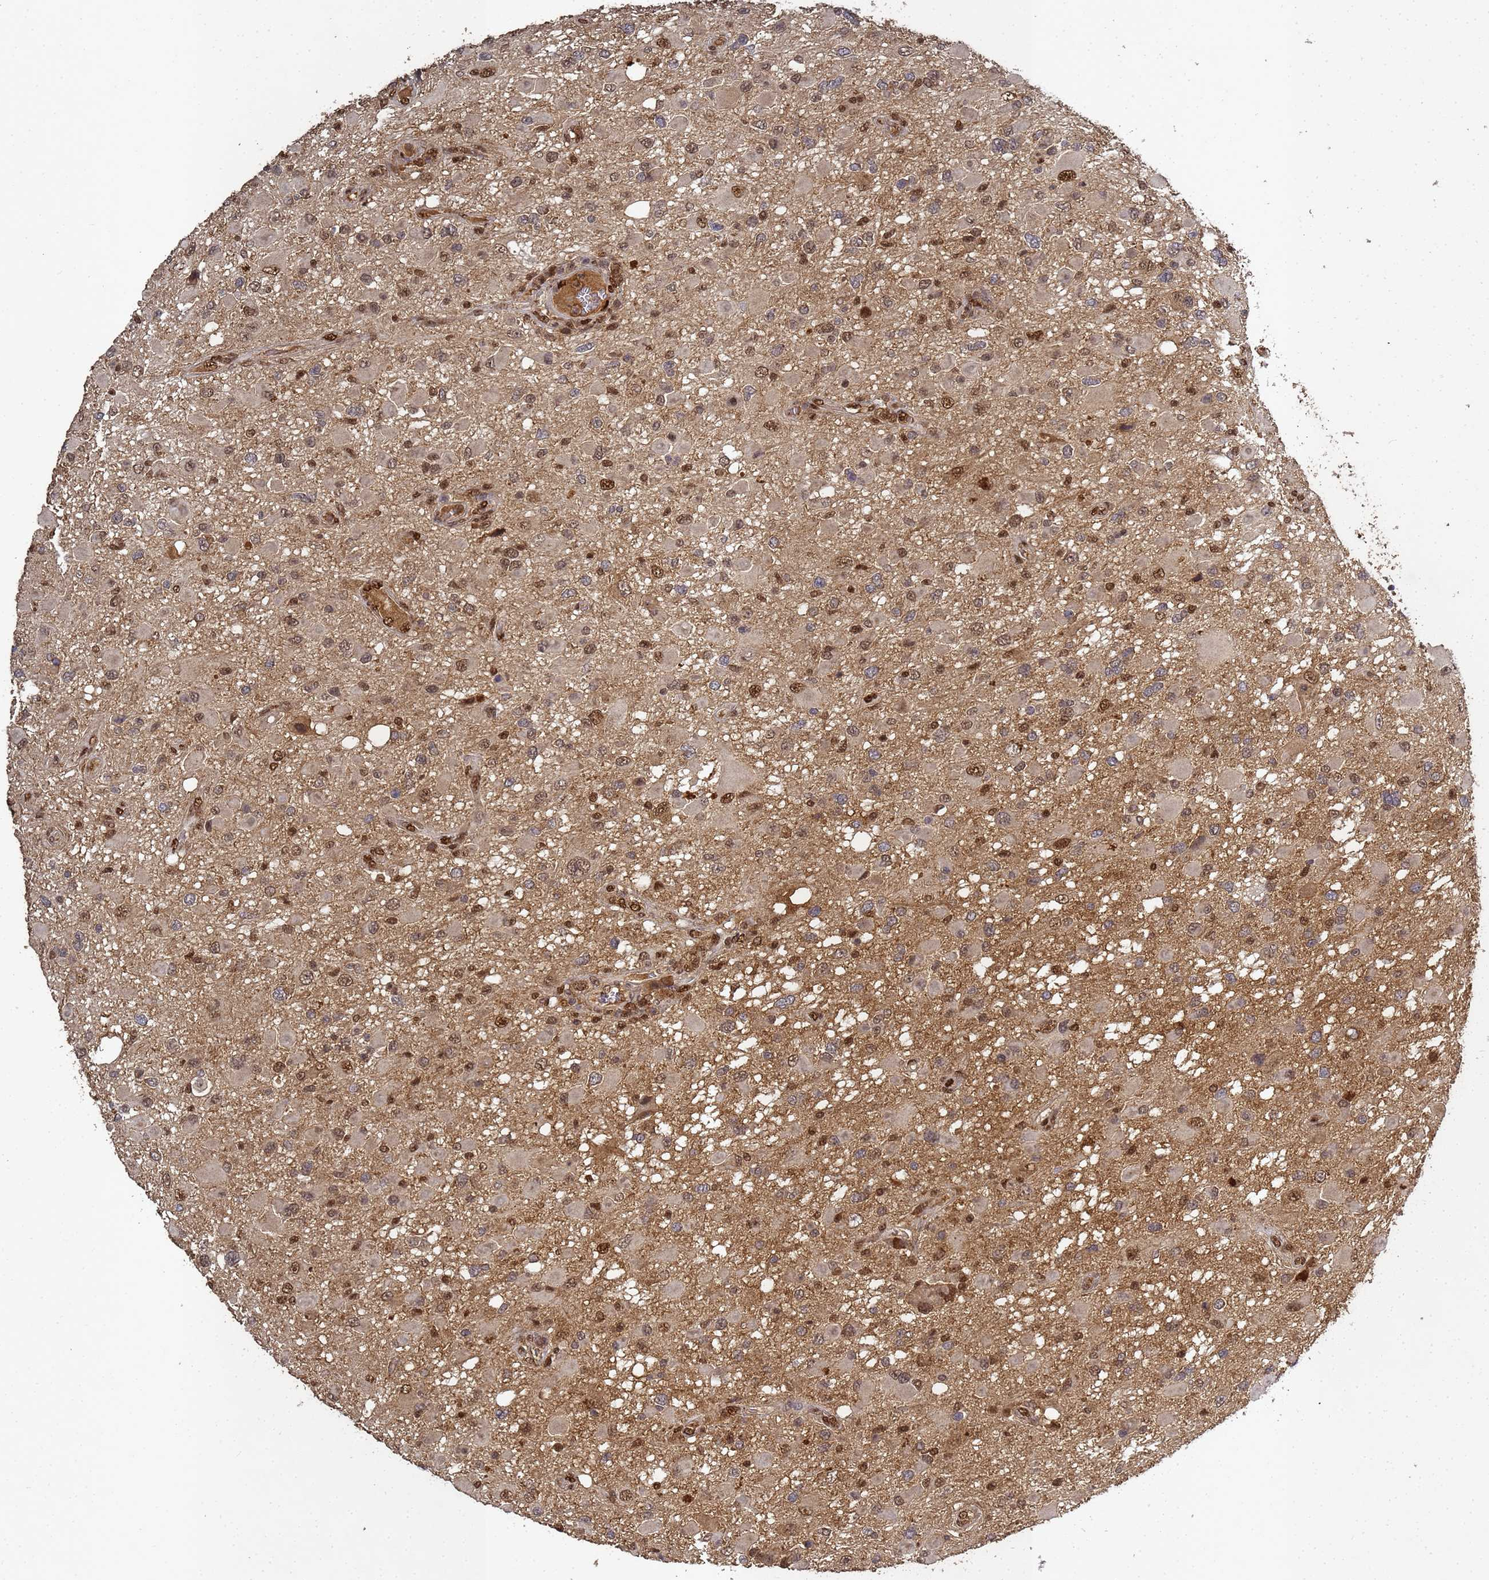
{"staining": {"intensity": "moderate", "quantity": "25%-75%", "location": "cytoplasmic/membranous,nuclear"}, "tissue": "glioma", "cell_type": "Tumor cells", "image_type": "cancer", "snomed": [{"axis": "morphology", "description": "Glioma, malignant, High grade"}, {"axis": "topography", "description": "Brain"}], "caption": "Glioma was stained to show a protein in brown. There is medium levels of moderate cytoplasmic/membranous and nuclear staining in approximately 25%-75% of tumor cells.", "gene": "SECISBP2", "patient": {"sex": "male", "age": 53}}